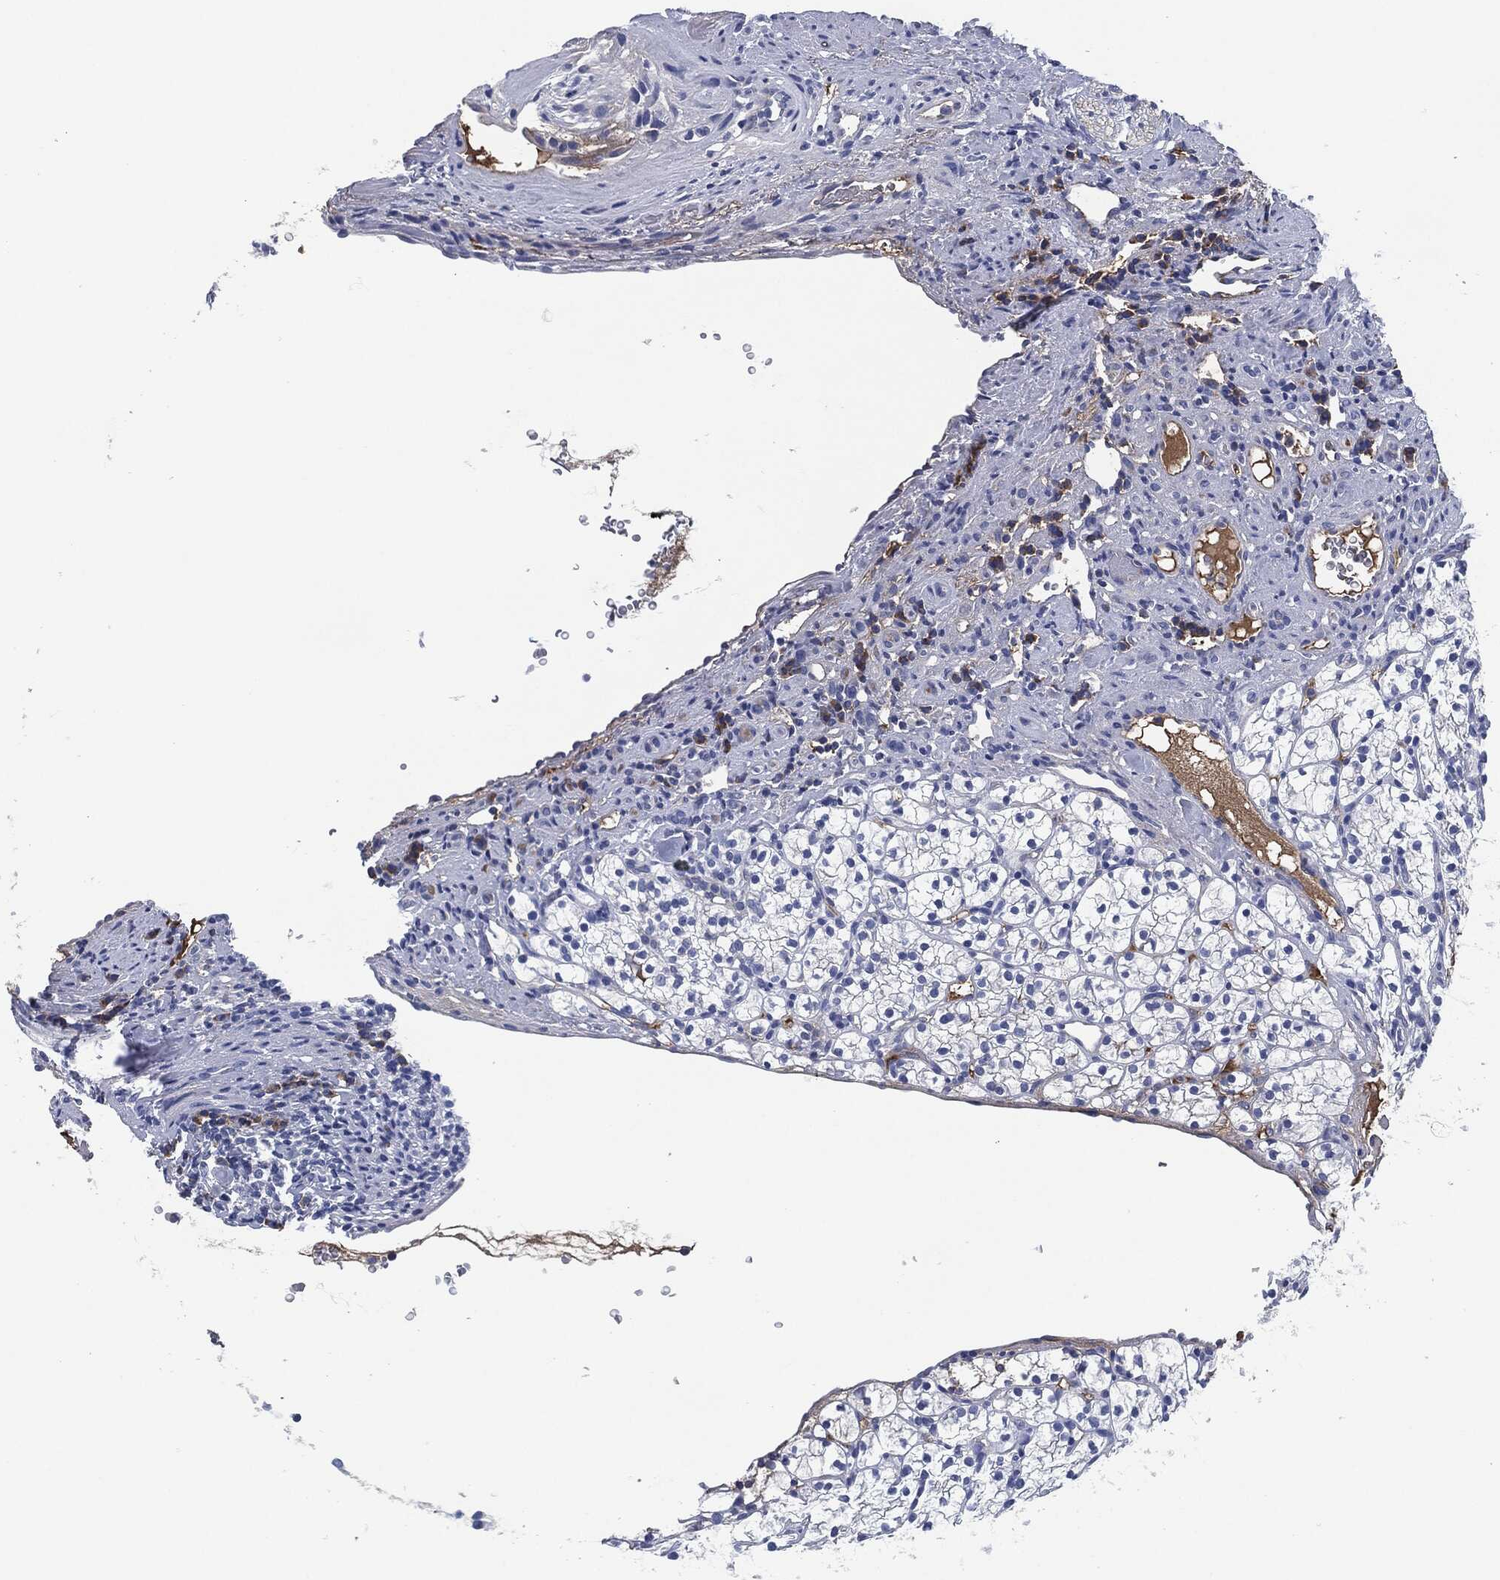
{"staining": {"intensity": "negative", "quantity": "none", "location": "none"}, "tissue": "renal cancer", "cell_type": "Tumor cells", "image_type": "cancer", "snomed": [{"axis": "morphology", "description": "Adenocarcinoma, NOS"}, {"axis": "topography", "description": "Kidney"}], "caption": "This is a image of IHC staining of renal adenocarcinoma, which shows no staining in tumor cells. The staining was performed using DAB to visualize the protein expression in brown, while the nuclei were stained in blue with hematoxylin (Magnification: 20x).", "gene": "CD27", "patient": {"sex": "female", "age": 89}}